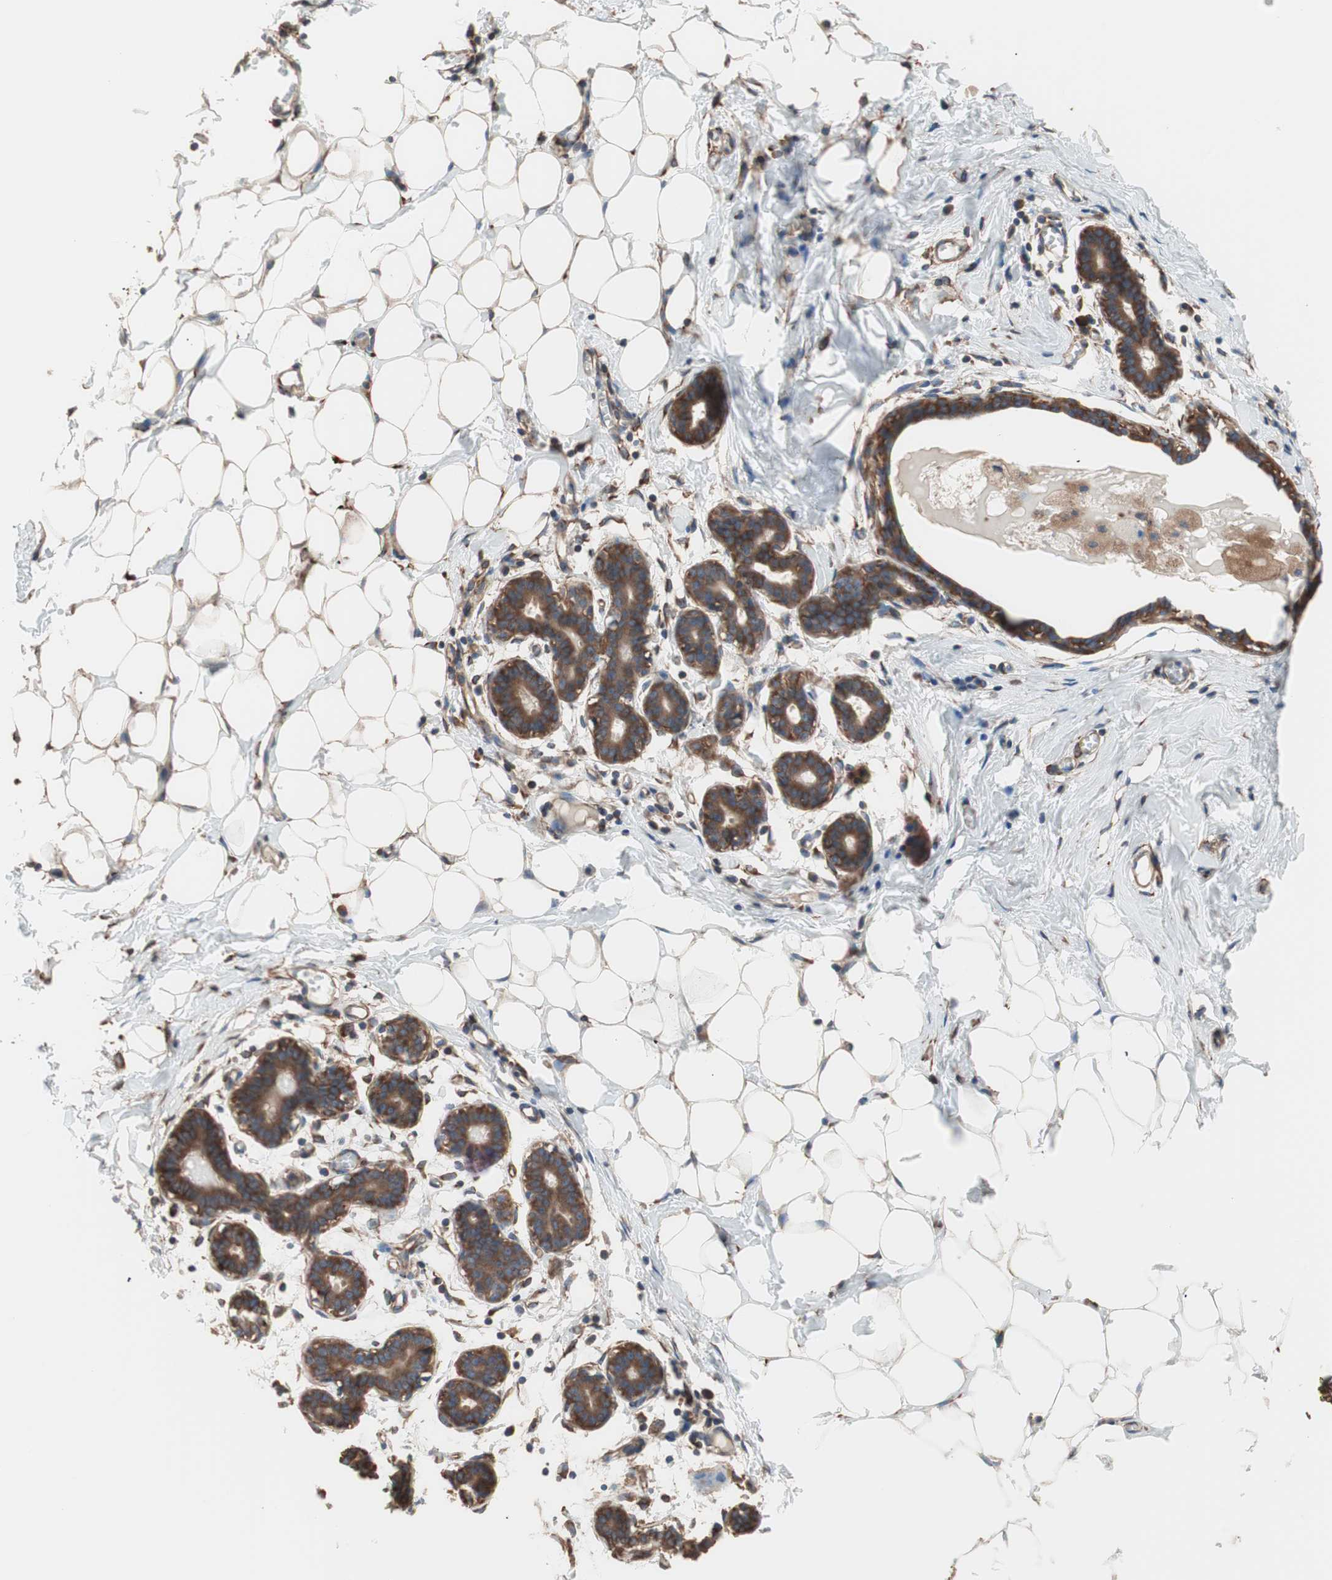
{"staining": {"intensity": "weak", "quantity": ">75%", "location": "cytoplasmic/membranous"}, "tissue": "breast", "cell_type": "Adipocytes", "image_type": "normal", "snomed": [{"axis": "morphology", "description": "Normal tissue, NOS"}, {"axis": "topography", "description": "Breast"}], "caption": "Protein staining of benign breast demonstrates weak cytoplasmic/membranous staining in about >75% of adipocytes. (Brightfield microscopy of DAB IHC at high magnification).", "gene": "GPSM2", "patient": {"sex": "female", "age": 27}}